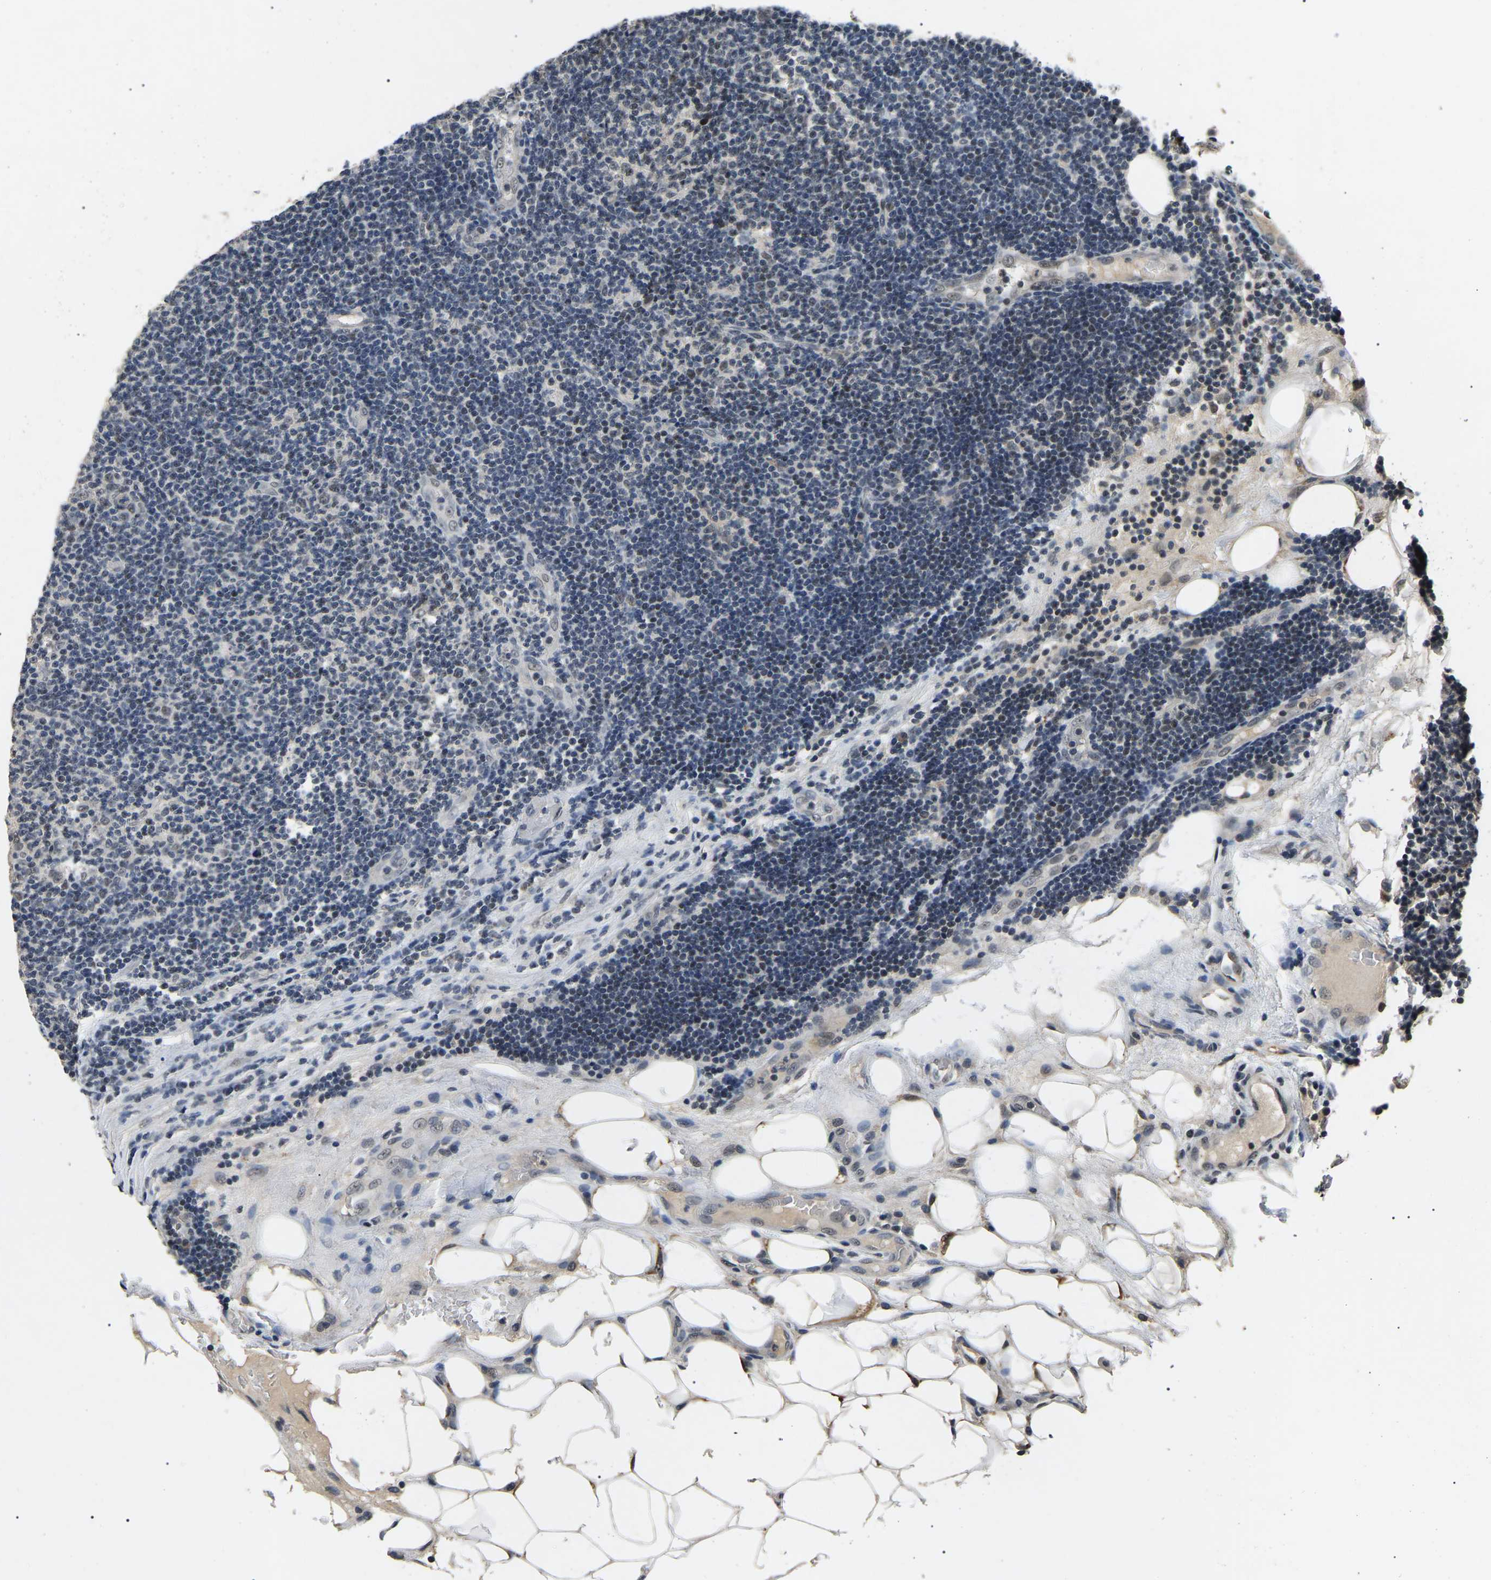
{"staining": {"intensity": "weak", "quantity": "<25%", "location": "nuclear"}, "tissue": "lymphoma", "cell_type": "Tumor cells", "image_type": "cancer", "snomed": [{"axis": "morphology", "description": "Malignant lymphoma, non-Hodgkin's type, Low grade"}, {"axis": "topography", "description": "Lymph node"}], "caption": "IHC micrograph of neoplastic tissue: malignant lymphoma, non-Hodgkin's type (low-grade) stained with DAB (3,3'-diaminobenzidine) reveals no significant protein staining in tumor cells.", "gene": "PPM1E", "patient": {"sex": "male", "age": 83}}